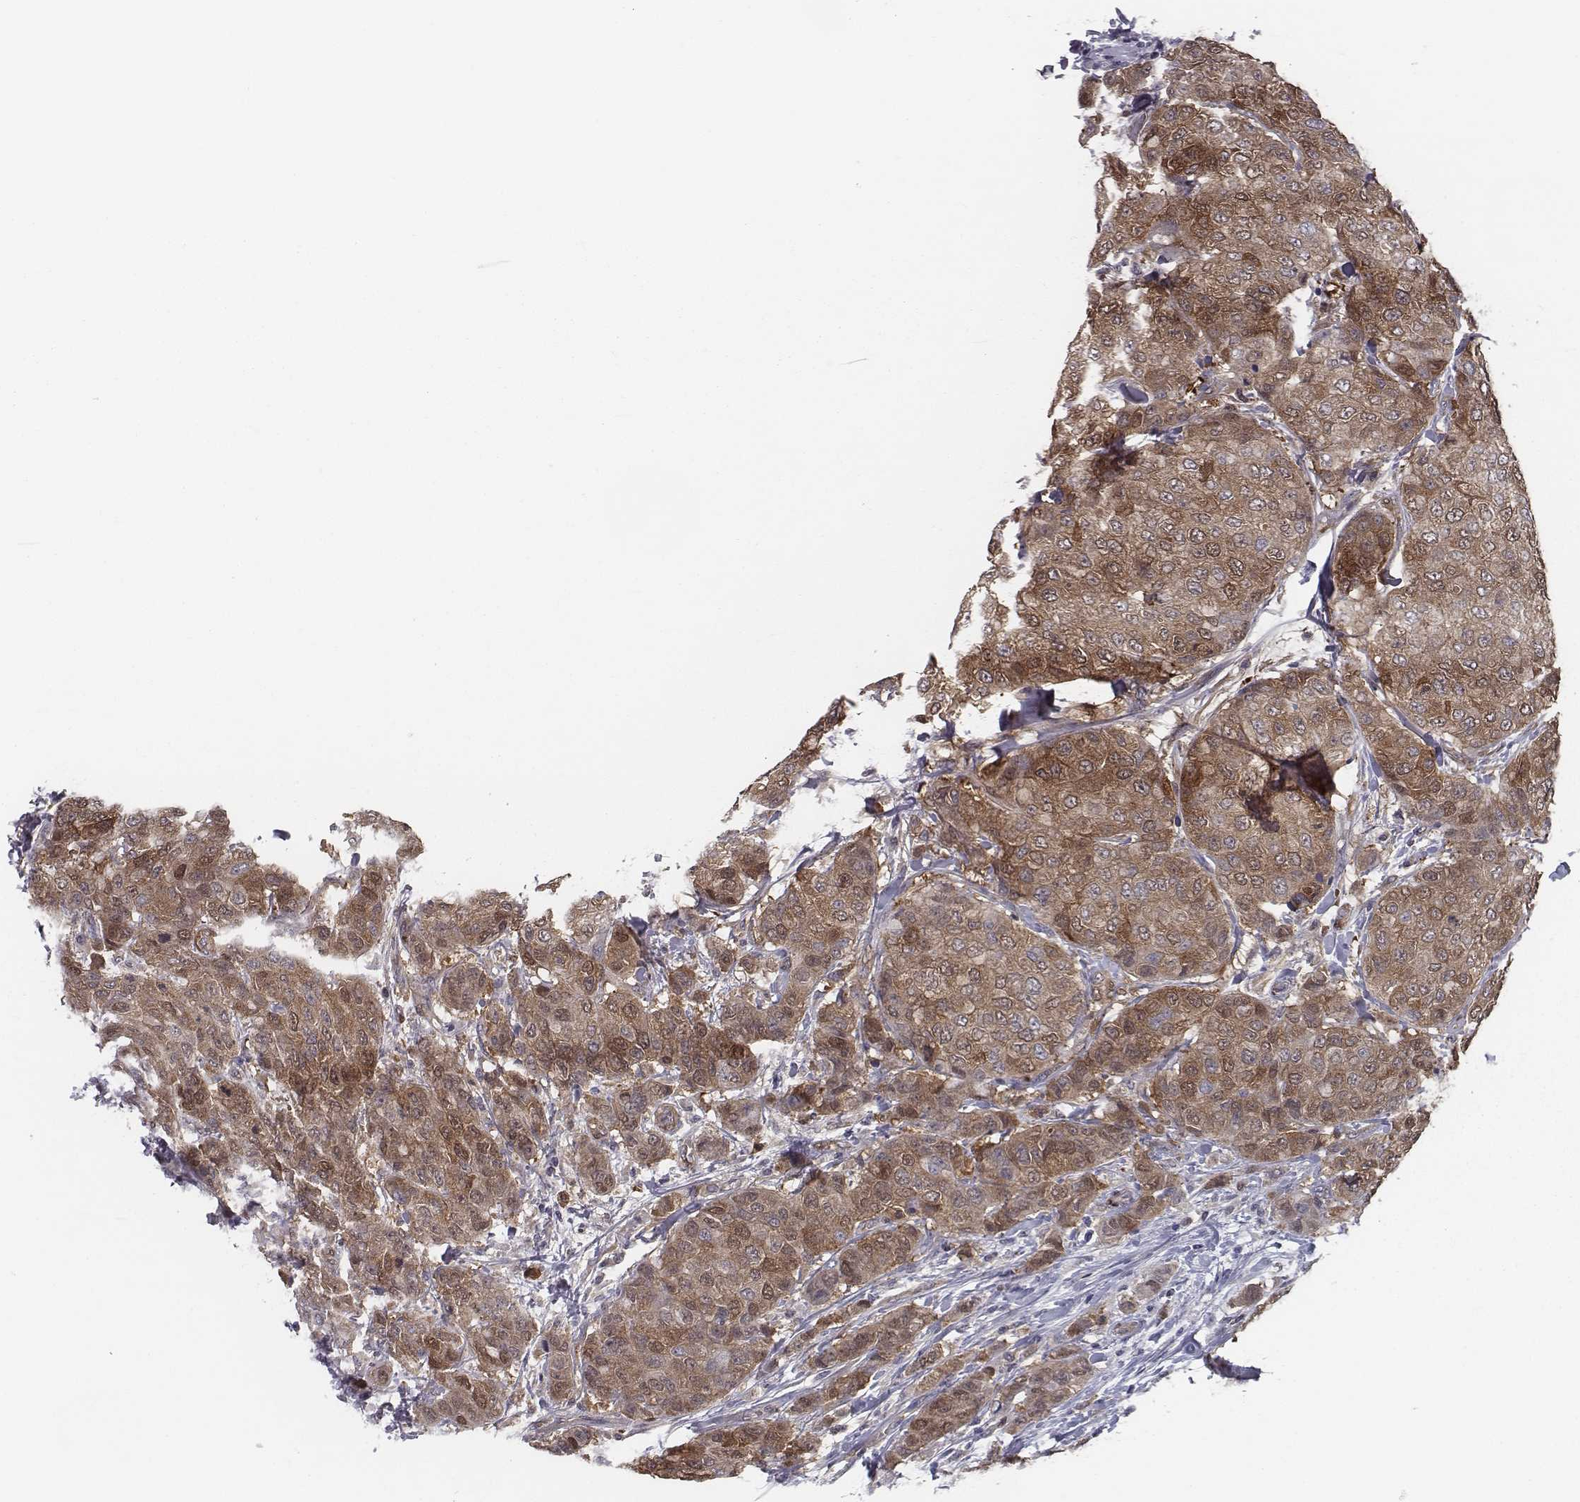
{"staining": {"intensity": "moderate", "quantity": ">75%", "location": "cytoplasmic/membranous"}, "tissue": "breast cancer", "cell_type": "Tumor cells", "image_type": "cancer", "snomed": [{"axis": "morphology", "description": "Duct carcinoma"}, {"axis": "topography", "description": "Breast"}], "caption": "Invasive ductal carcinoma (breast) stained with immunohistochemistry shows moderate cytoplasmic/membranous positivity in approximately >75% of tumor cells.", "gene": "ISYNA1", "patient": {"sex": "female", "age": 27}}